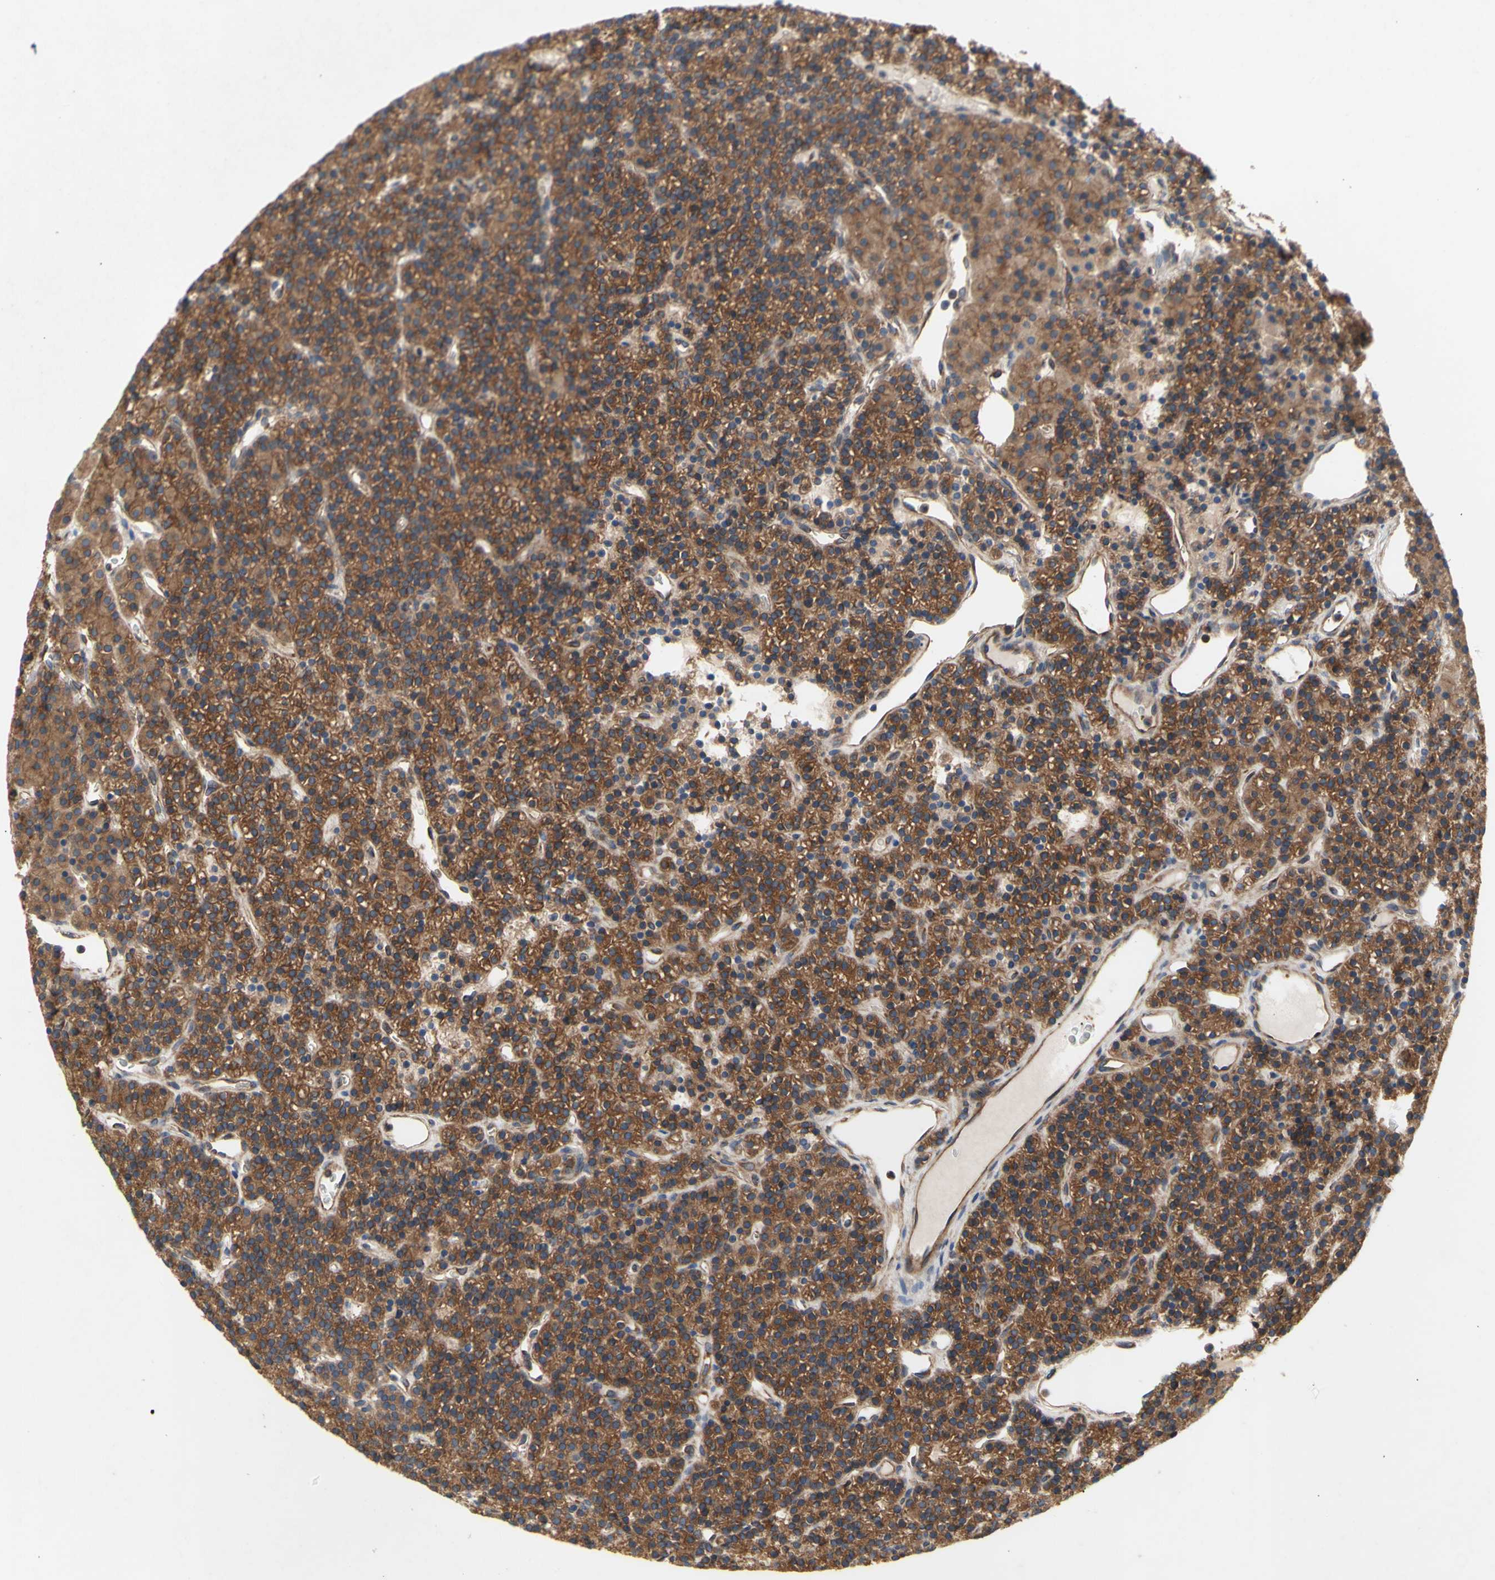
{"staining": {"intensity": "strong", "quantity": ">75%", "location": "cytoplasmic/membranous"}, "tissue": "parathyroid gland", "cell_type": "Glandular cells", "image_type": "normal", "snomed": [{"axis": "morphology", "description": "Normal tissue, NOS"}, {"axis": "morphology", "description": "Hyperplasia, NOS"}, {"axis": "topography", "description": "Parathyroid gland"}], "caption": "A high amount of strong cytoplasmic/membranous expression is appreciated in approximately >75% of glandular cells in normal parathyroid gland.", "gene": "KLC1", "patient": {"sex": "male", "age": 44}}